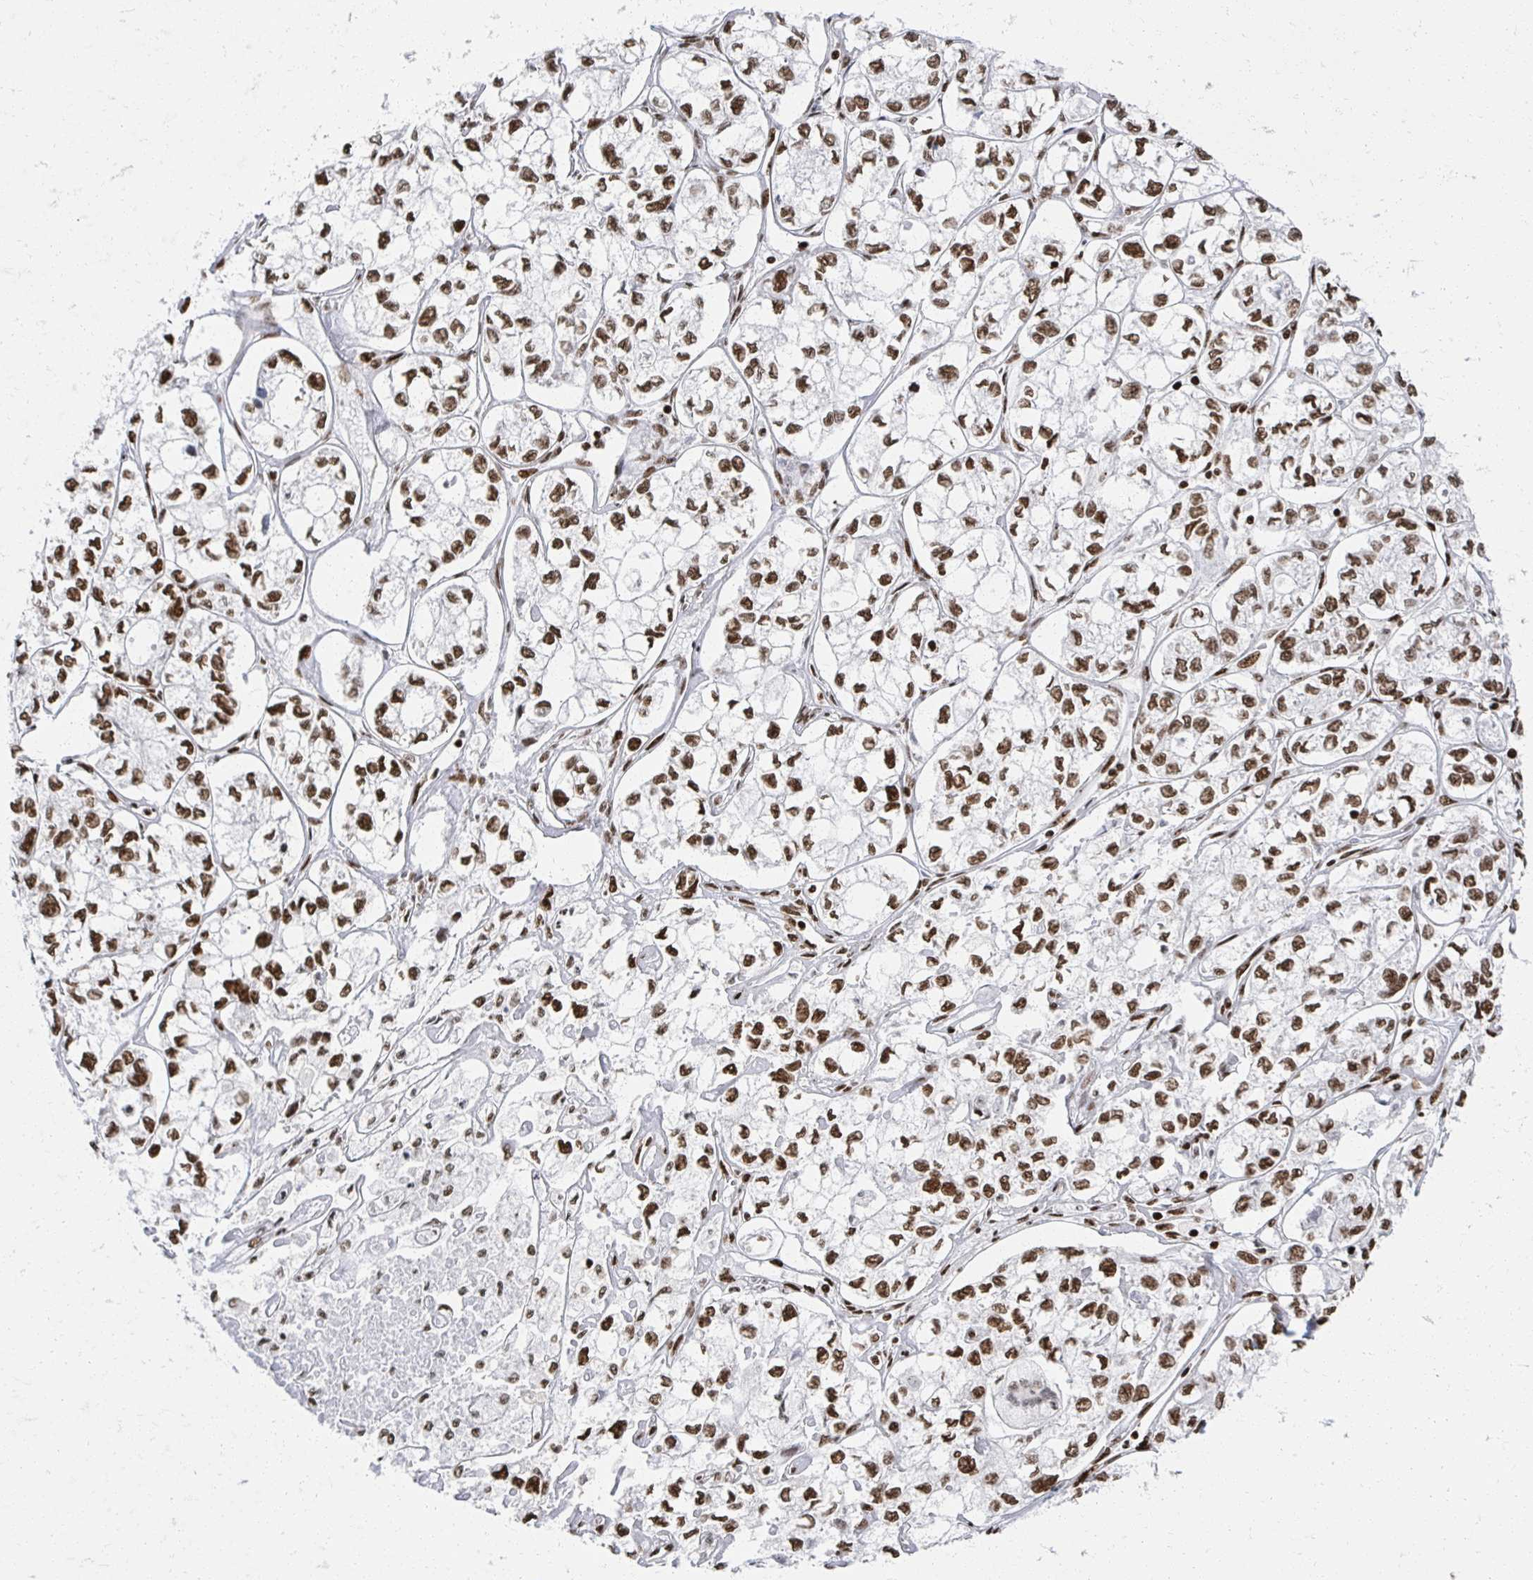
{"staining": {"intensity": "strong", "quantity": ">75%", "location": "nuclear"}, "tissue": "ovarian cancer", "cell_type": "Tumor cells", "image_type": "cancer", "snomed": [{"axis": "morphology", "description": "Carcinoma, endometroid"}, {"axis": "topography", "description": "Ovary"}], "caption": "Protein staining reveals strong nuclear staining in about >75% of tumor cells in endometroid carcinoma (ovarian).", "gene": "RBBP7", "patient": {"sex": "female", "age": 64}}